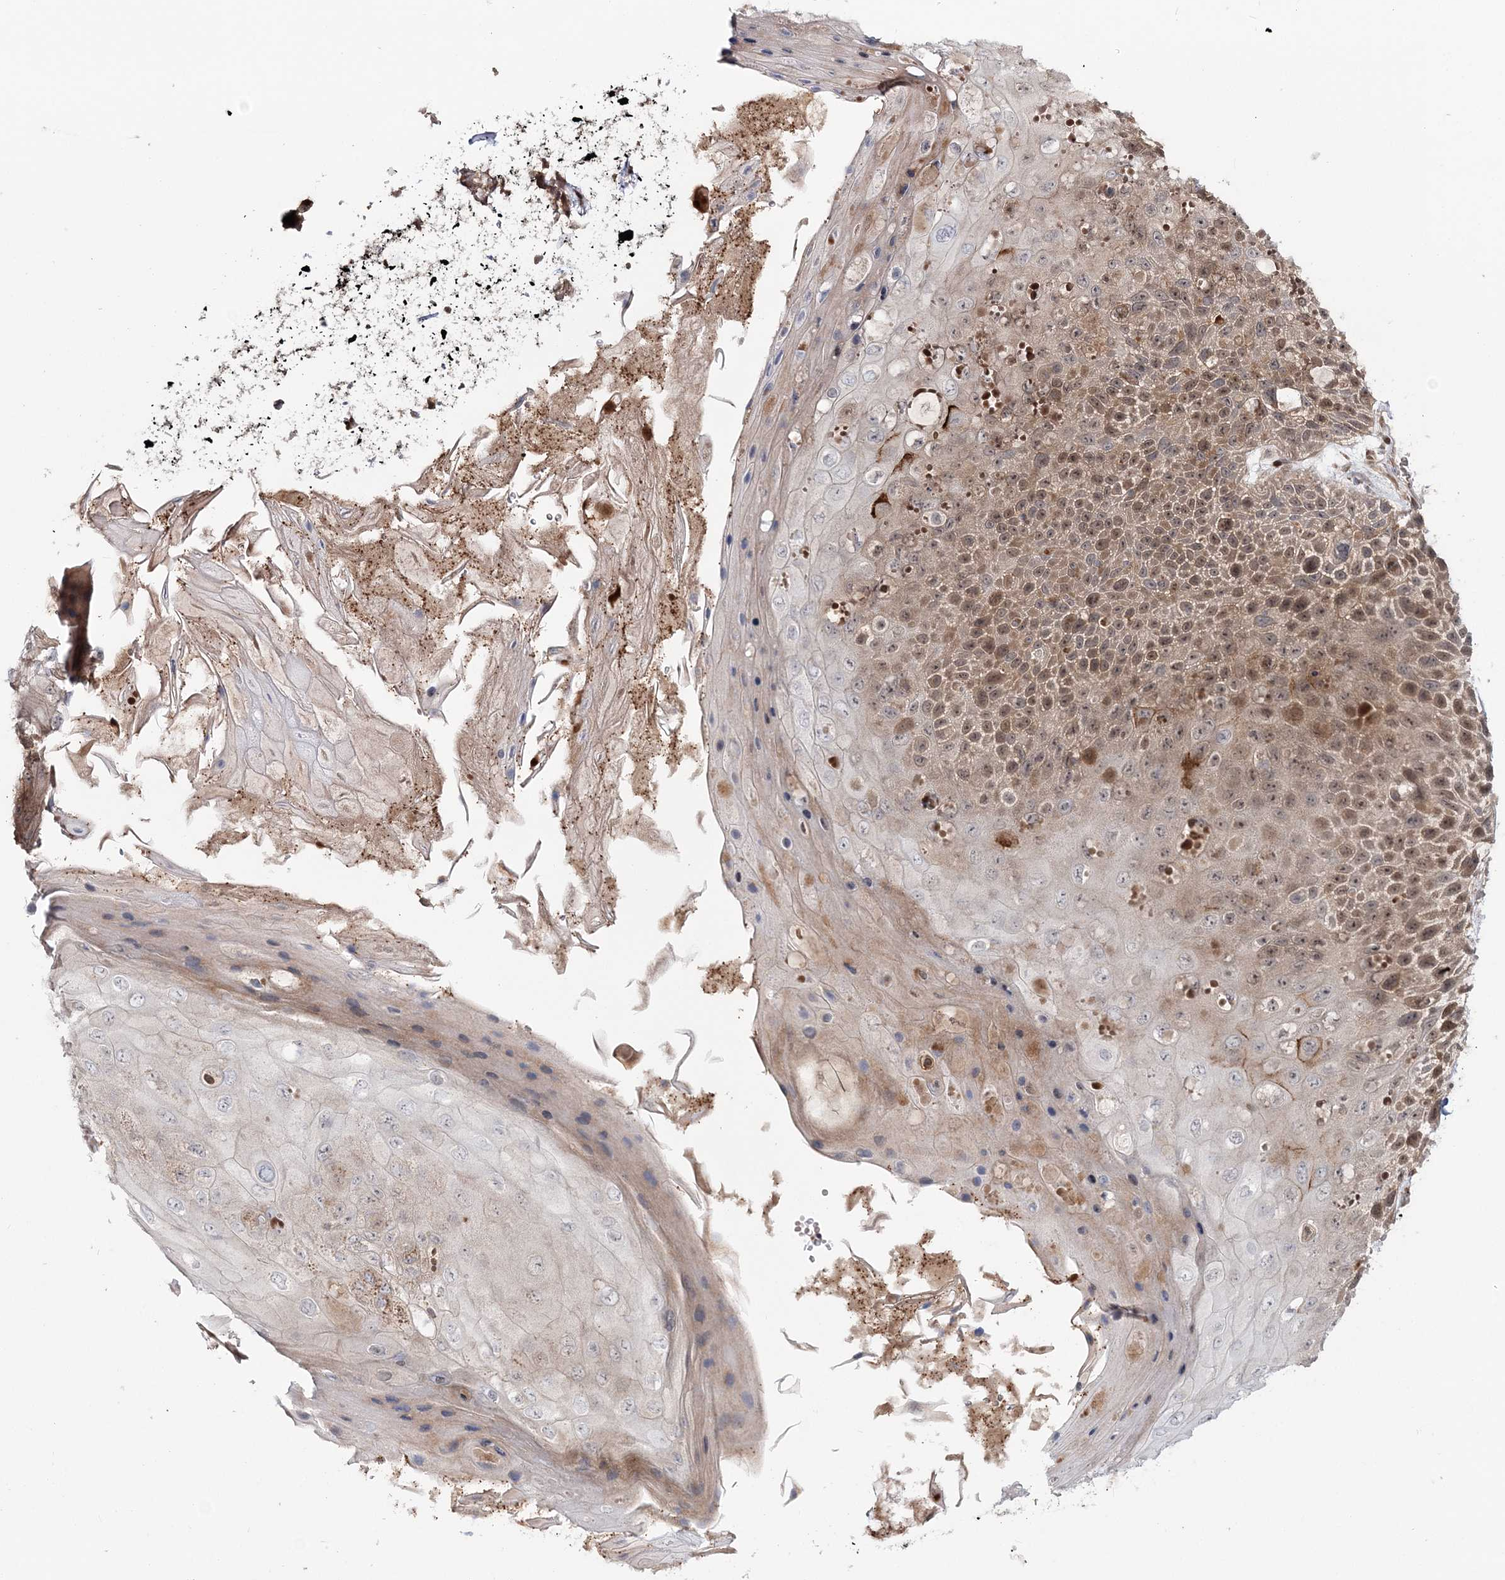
{"staining": {"intensity": "moderate", "quantity": ">75%", "location": "nuclear"}, "tissue": "skin cancer", "cell_type": "Tumor cells", "image_type": "cancer", "snomed": [{"axis": "morphology", "description": "Squamous cell carcinoma, NOS"}, {"axis": "topography", "description": "Skin"}], "caption": "IHC staining of skin cancer (squamous cell carcinoma), which demonstrates medium levels of moderate nuclear staining in approximately >75% of tumor cells indicating moderate nuclear protein positivity. The staining was performed using DAB (brown) for protein detection and nuclei were counterstained in hematoxylin (blue).", "gene": "MOCS2", "patient": {"sex": "female", "age": 88}}